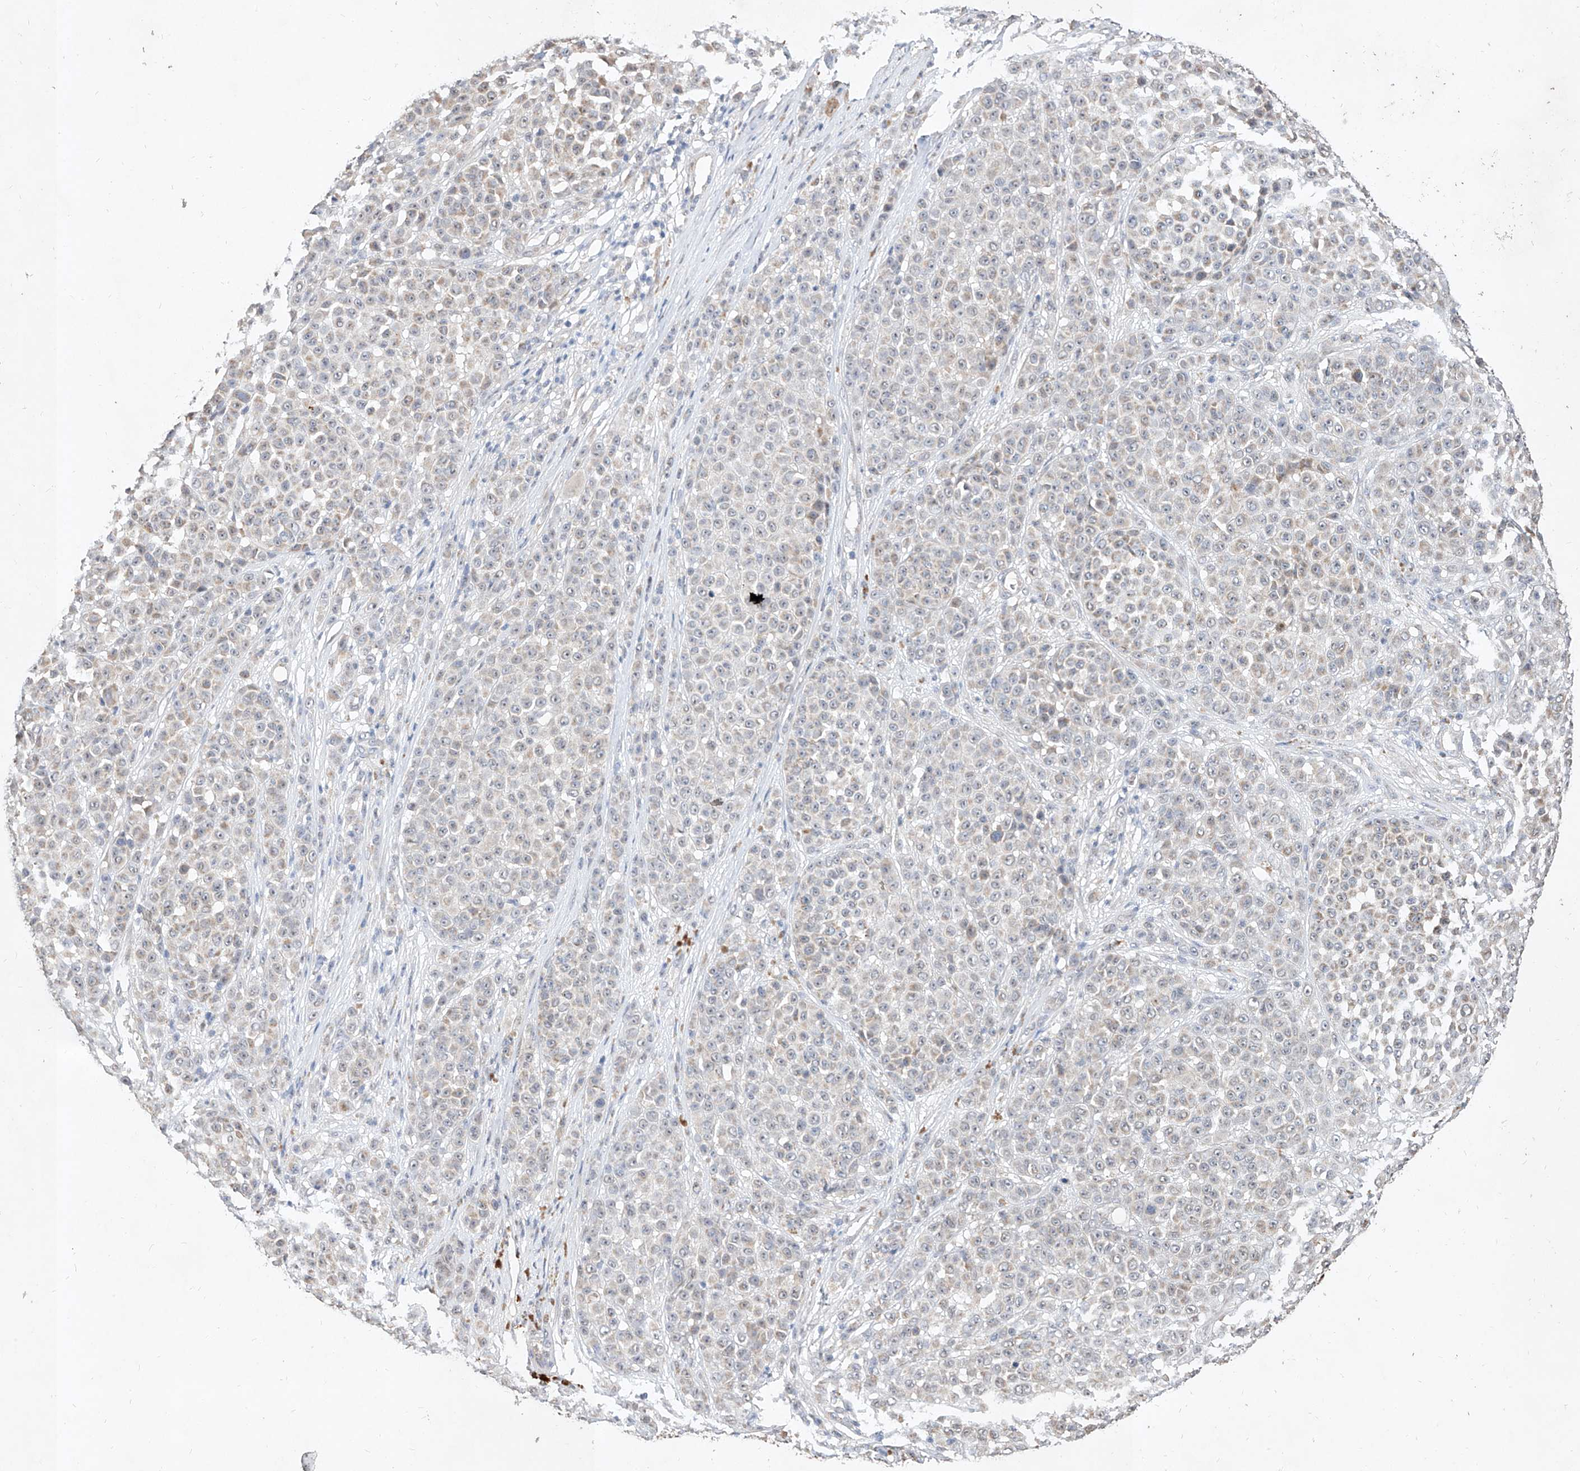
{"staining": {"intensity": "negative", "quantity": "none", "location": "none"}, "tissue": "melanoma", "cell_type": "Tumor cells", "image_type": "cancer", "snomed": [{"axis": "morphology", "description": "Malignant melanoma, NOS"}, {"axis": "topography", "description": "Skin"}], "caption": "Human melanoma stained for a protein using IHC exhibits no expression in tumor cells.", "gene": "MFSD4B", "patient": {"sex": "female", "age": 94}}